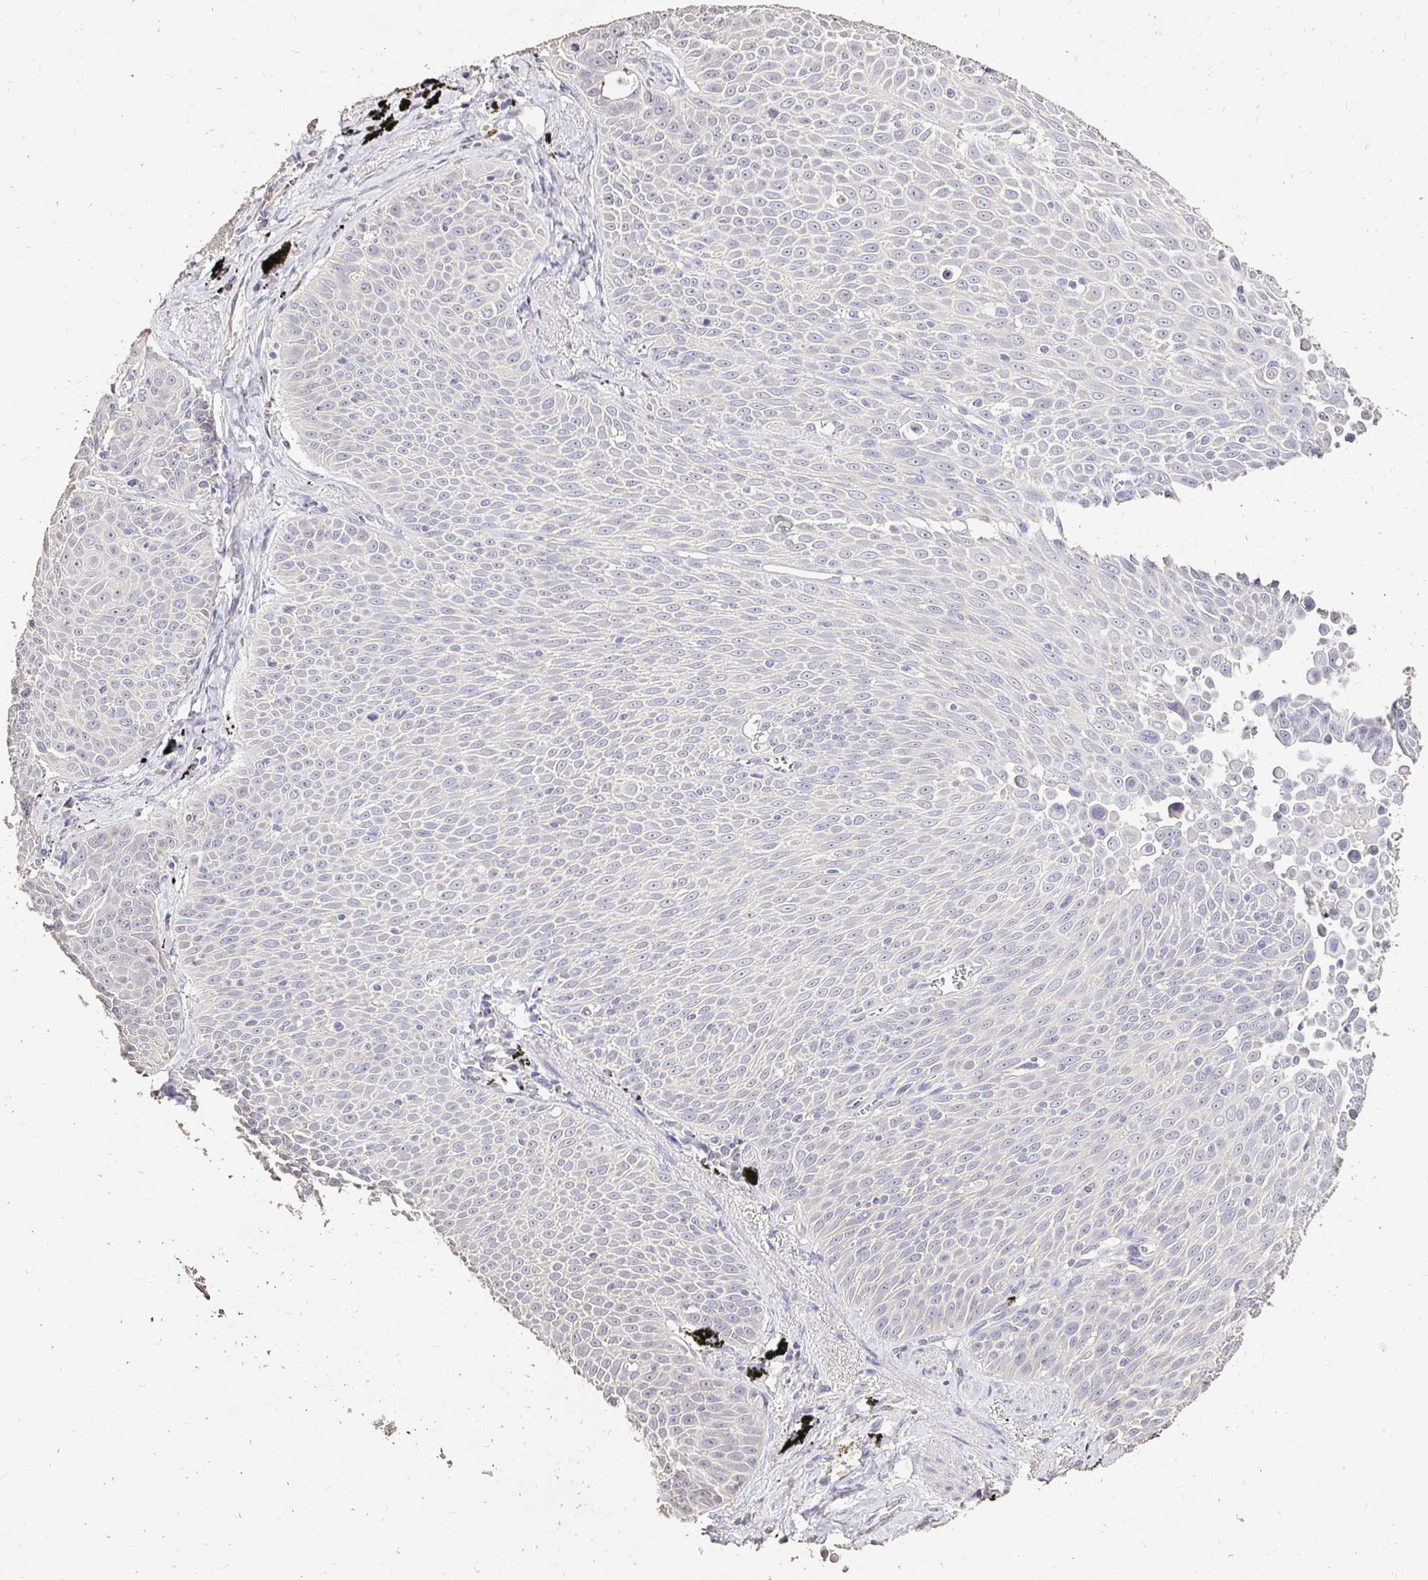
{"staining": {"intensity": "negative", "quantity": "none", "location": "none"}, "tissue": "lung cancer", "cell_type": "Tumor cells", "image_type": "cancer", "snomed": [{"axis": "morphology", "description": "Squamous cell carcinoma, NOS"}, {"axis": "morphology", "description": "Squamous cell carcinoma, metastatic, NOS"}, {"axis": "topography", "description": "Lymph node"}, {"axis": "topography", "description": "Lung"}], "caption": "Human lung metastatic squamous cell carcinoma stained for a protein using immunohistochemistry (IHC) shows no positivity in tumor cells.", "gene": "UGT1A6", "patient": {"sex": "female", "age": 62}}